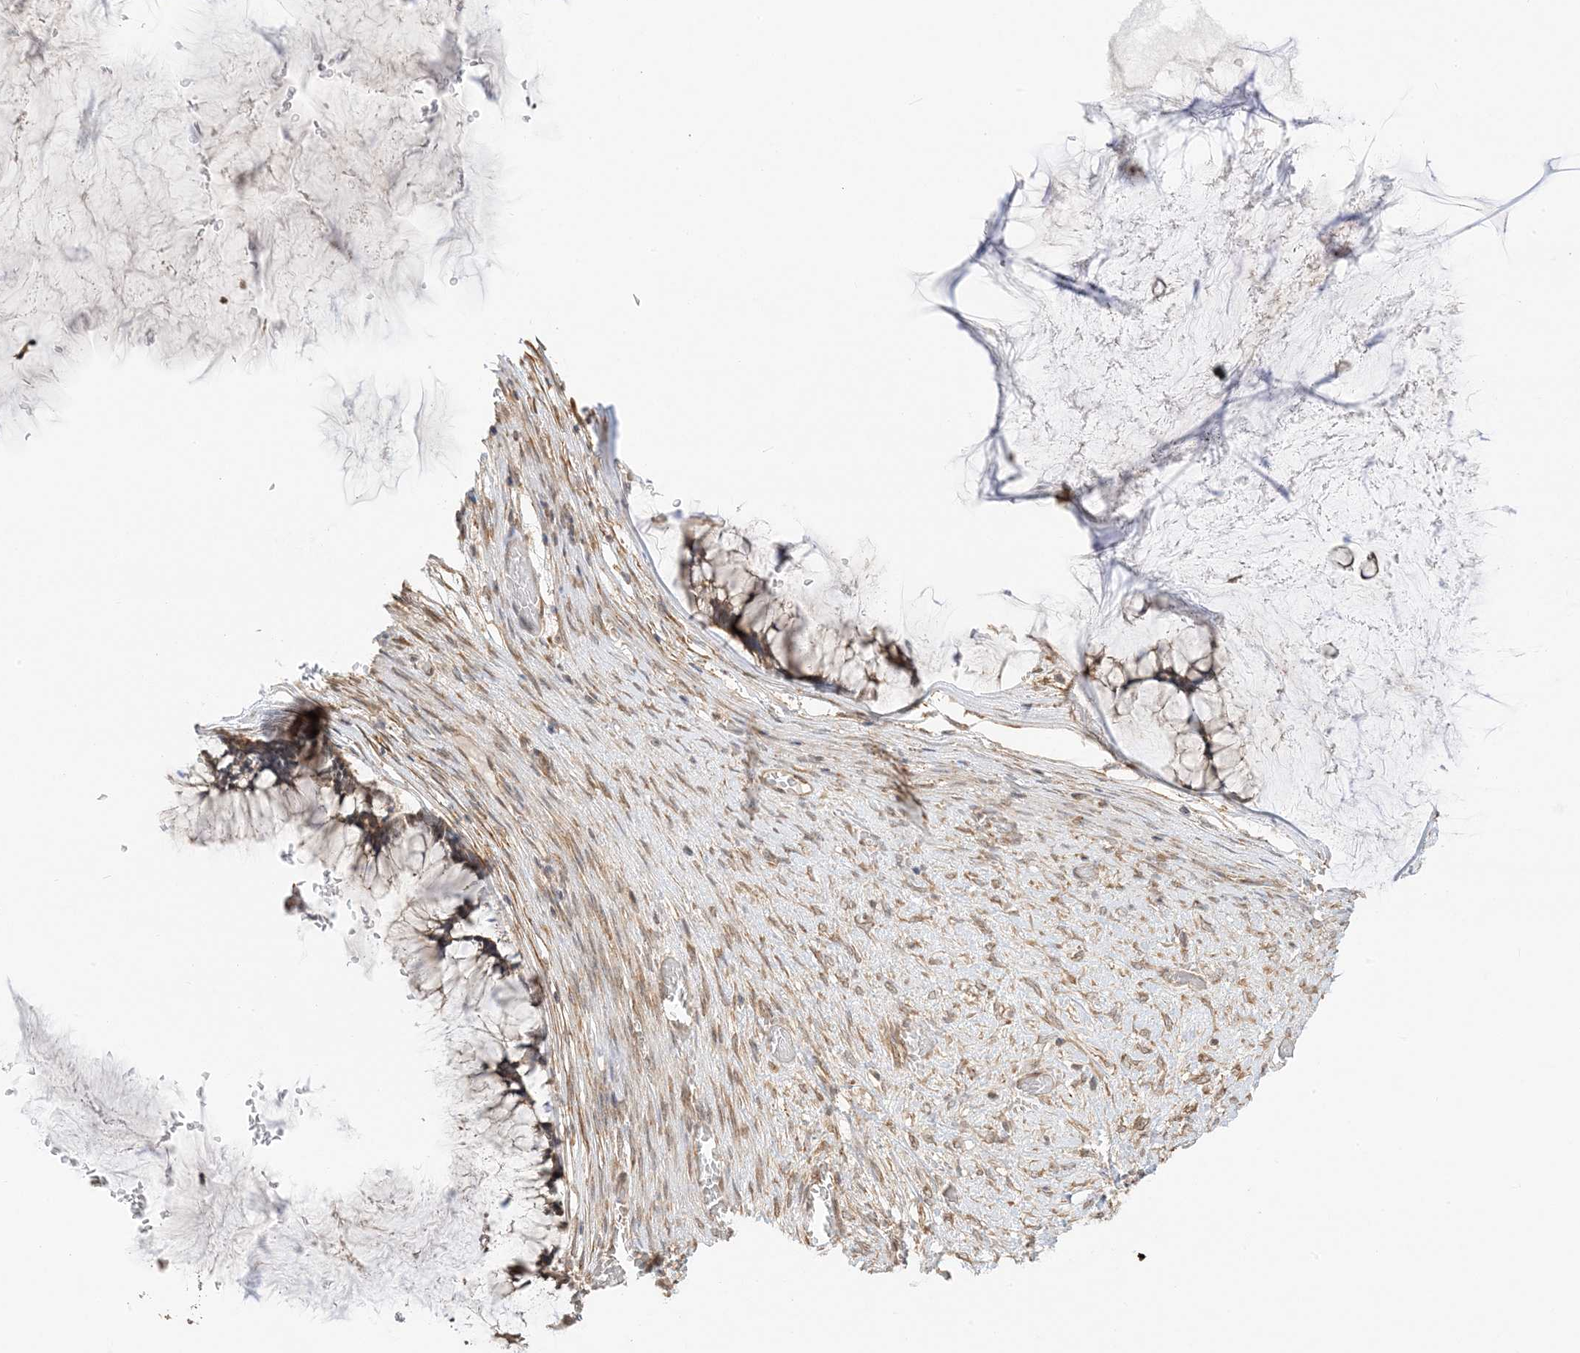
{"staining": {"intensity": "weak", "quantity": ">75%", "location": "cytoplasmic/membranous"}, "tissue": "ovarian cancer", "cell_type": "Tumor cells", "image_type": "cancer", "snomed": [{"axis": "morphology", "description": "Cystadenocarcinoma, mucinous, NOS"}, {"axis": "topography", "description": "Ovary"}], "caption": "Immunohistochemical staining of ovarian cancer (mucinous cystadenocarcinoma) displays low levels of weak cytoplasmic/membranous protein expression in about >75% of tumor cells.", "gene": "UBAP2L", "patient": {"sex": "female", "age": 42}}